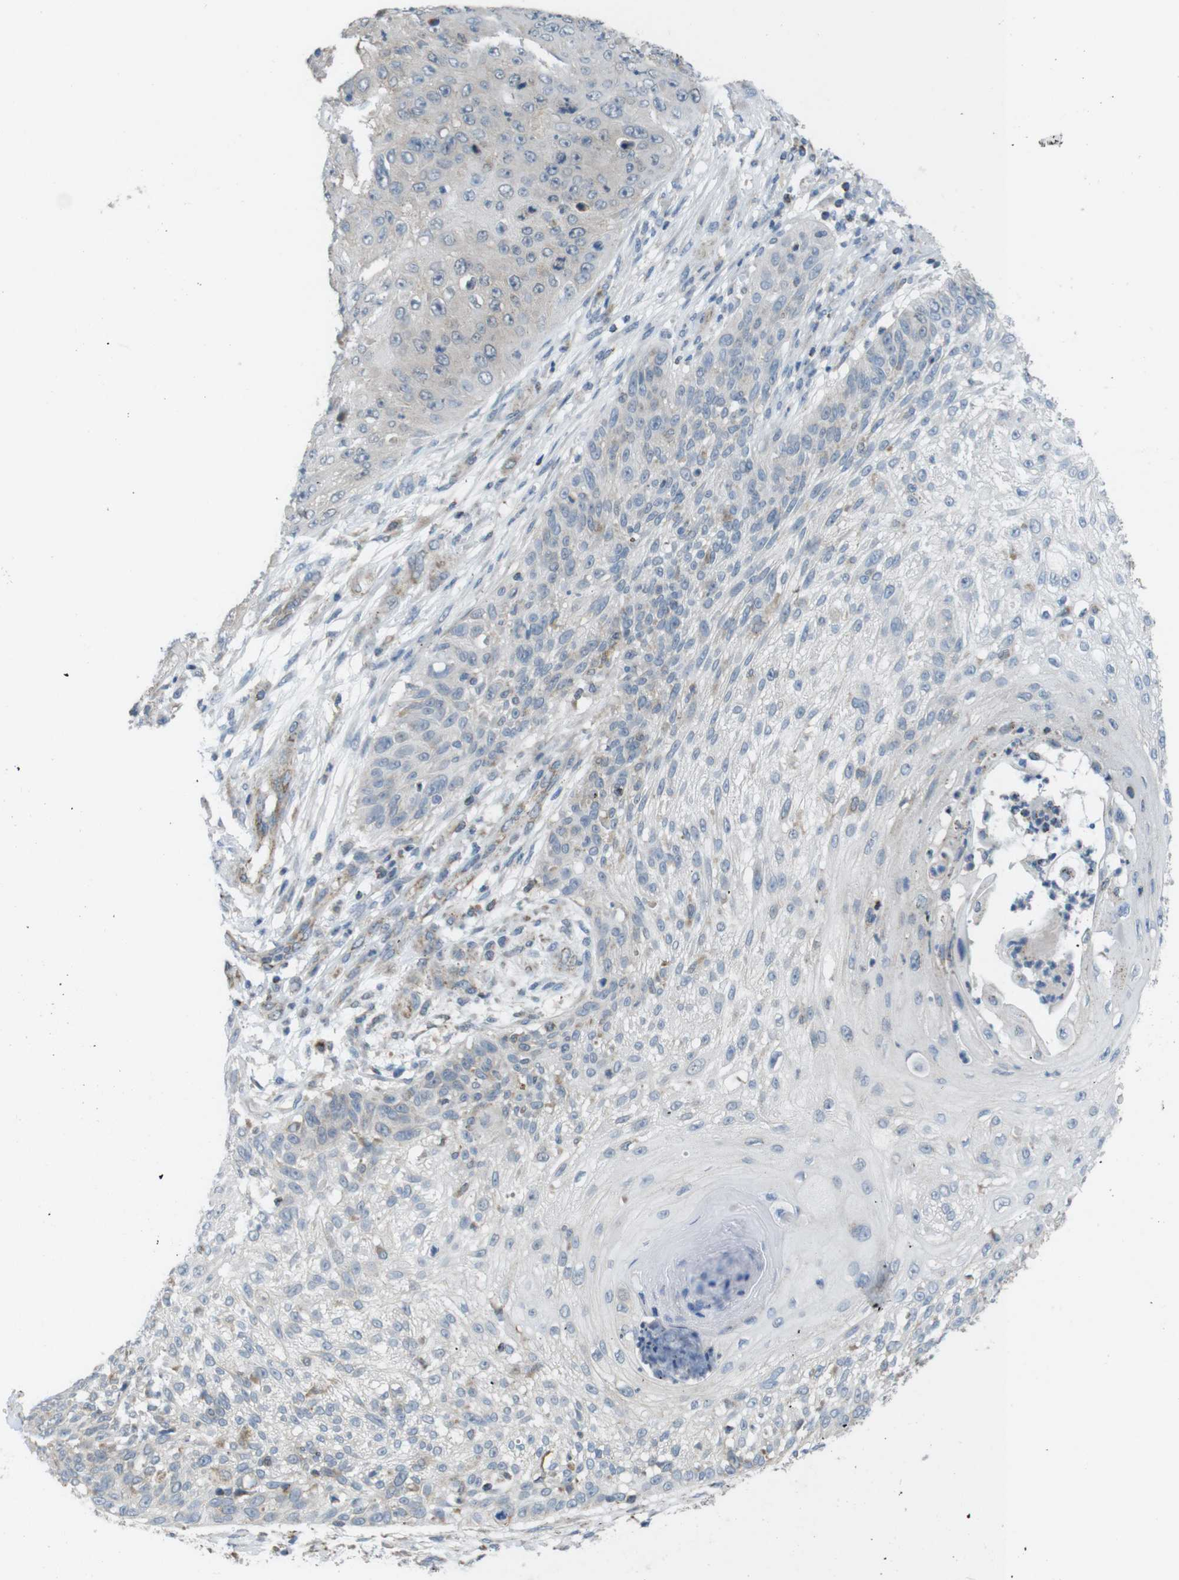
{"staining": {"intensity": "negative", "quantity": "none", "location": "none"}, "tissue": "skin cancer", "cell_type": "Tumor cells", "image_type": "cancer", "snomed": [{"axis": "morphology", "description": "Squamous cell carcinoma, NOS"}, {"axis": "topography", "description": "Skin"}], "caption": "The histopathology image displays no staining of tumor cells in squamous cell carcinoma (skin). (IHC, brightfield microscopy, high magnification).", "gene": "GRIK2", "patient": {"sex": "female", "age": 80}}